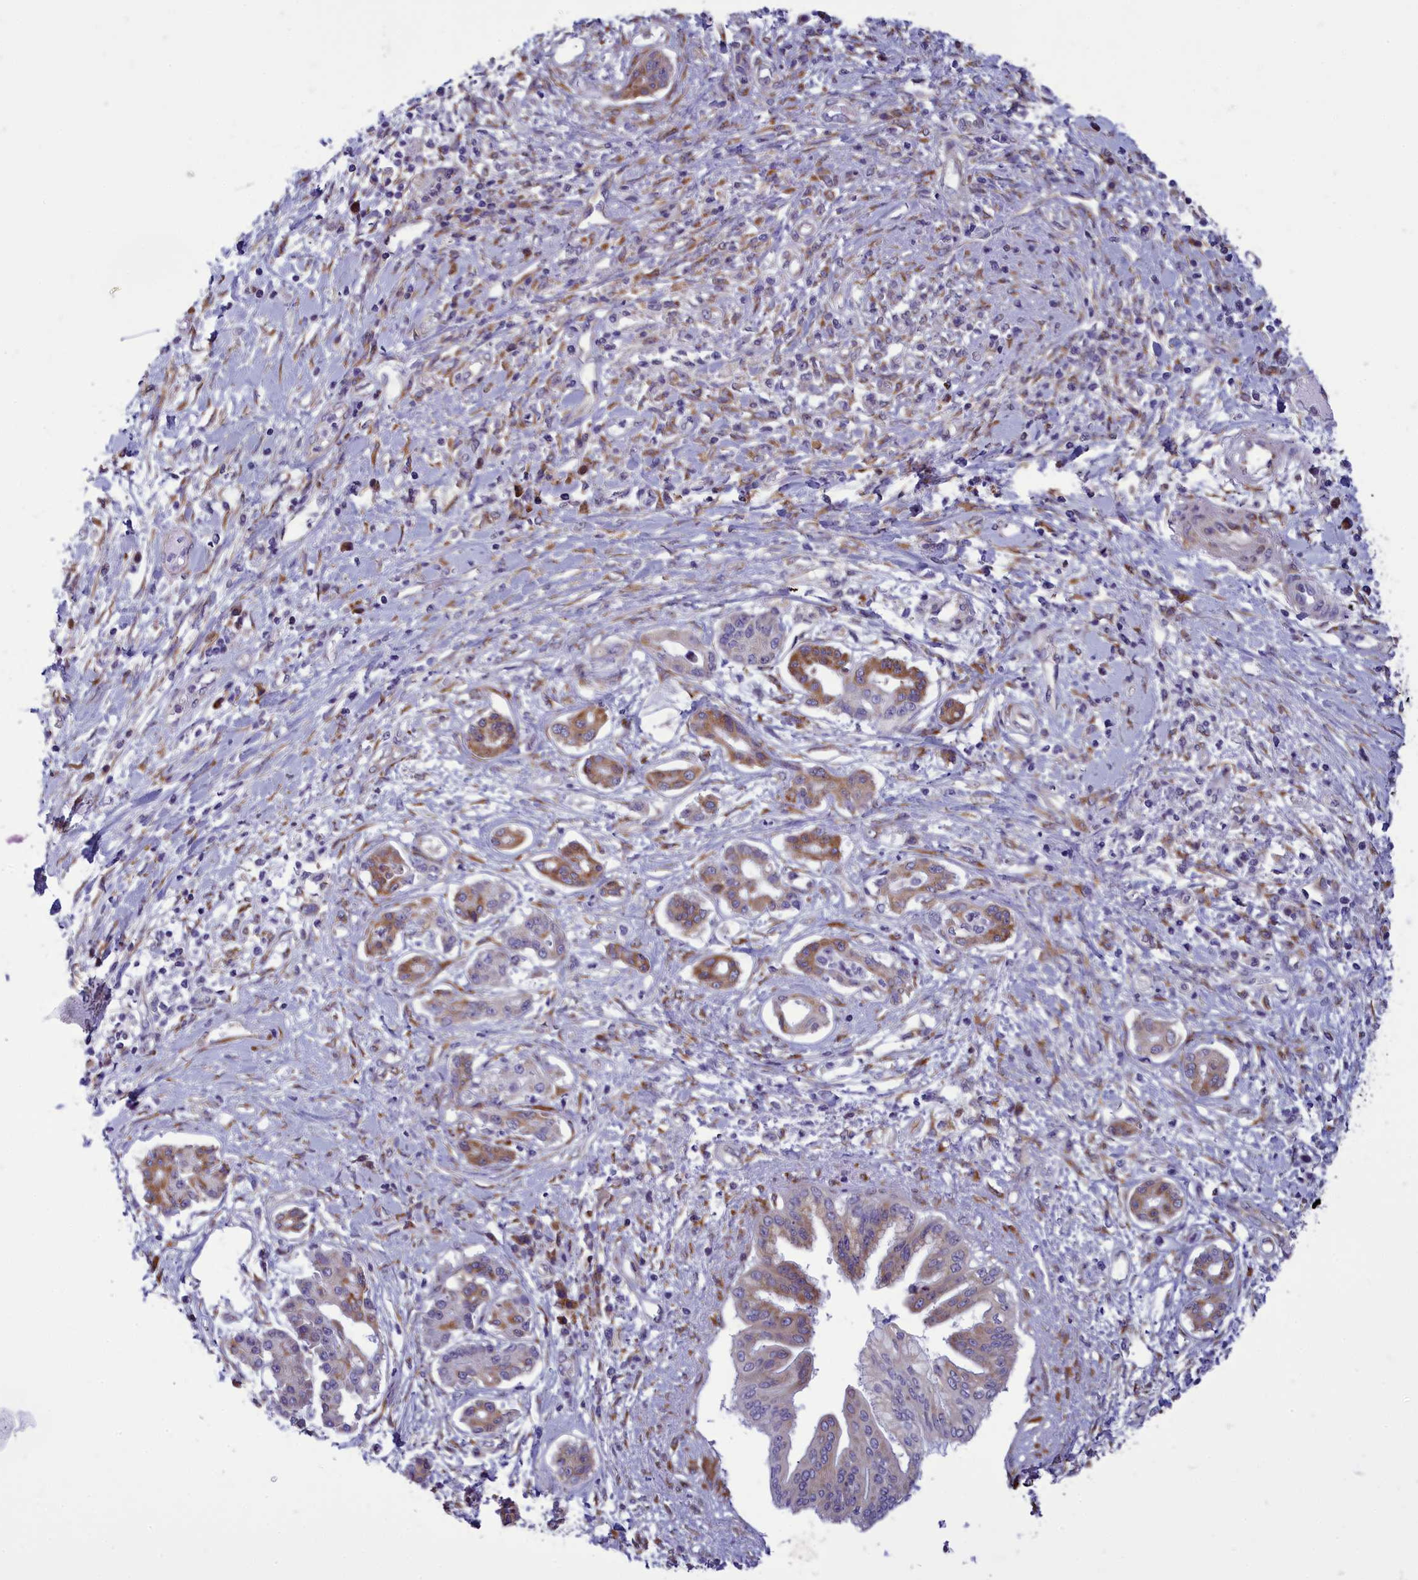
{"staining": {"intensity": "moderate", "quantity": ">75%", "location": "cytoplasmic/membranous"}, "tissue": "pancreatic cancer", "cell_type": "Tumor cells", "image_type": "cancer", "snomed": [{"axis": "morphology", "description": "Adenocarcinoma, NOS"}, {"axis": "topography", "description": "Pancreas"}], "caption": "High-power microscopy captured an immunohistochemistry (IHC) photomicrograph of pancreatic cancer, revealing moderate cytoplasmic/membranous positivity in approximately >75% of tumor cells.", "gene": "CENATAC", "patient": {"sex": "female", "age": 56}}